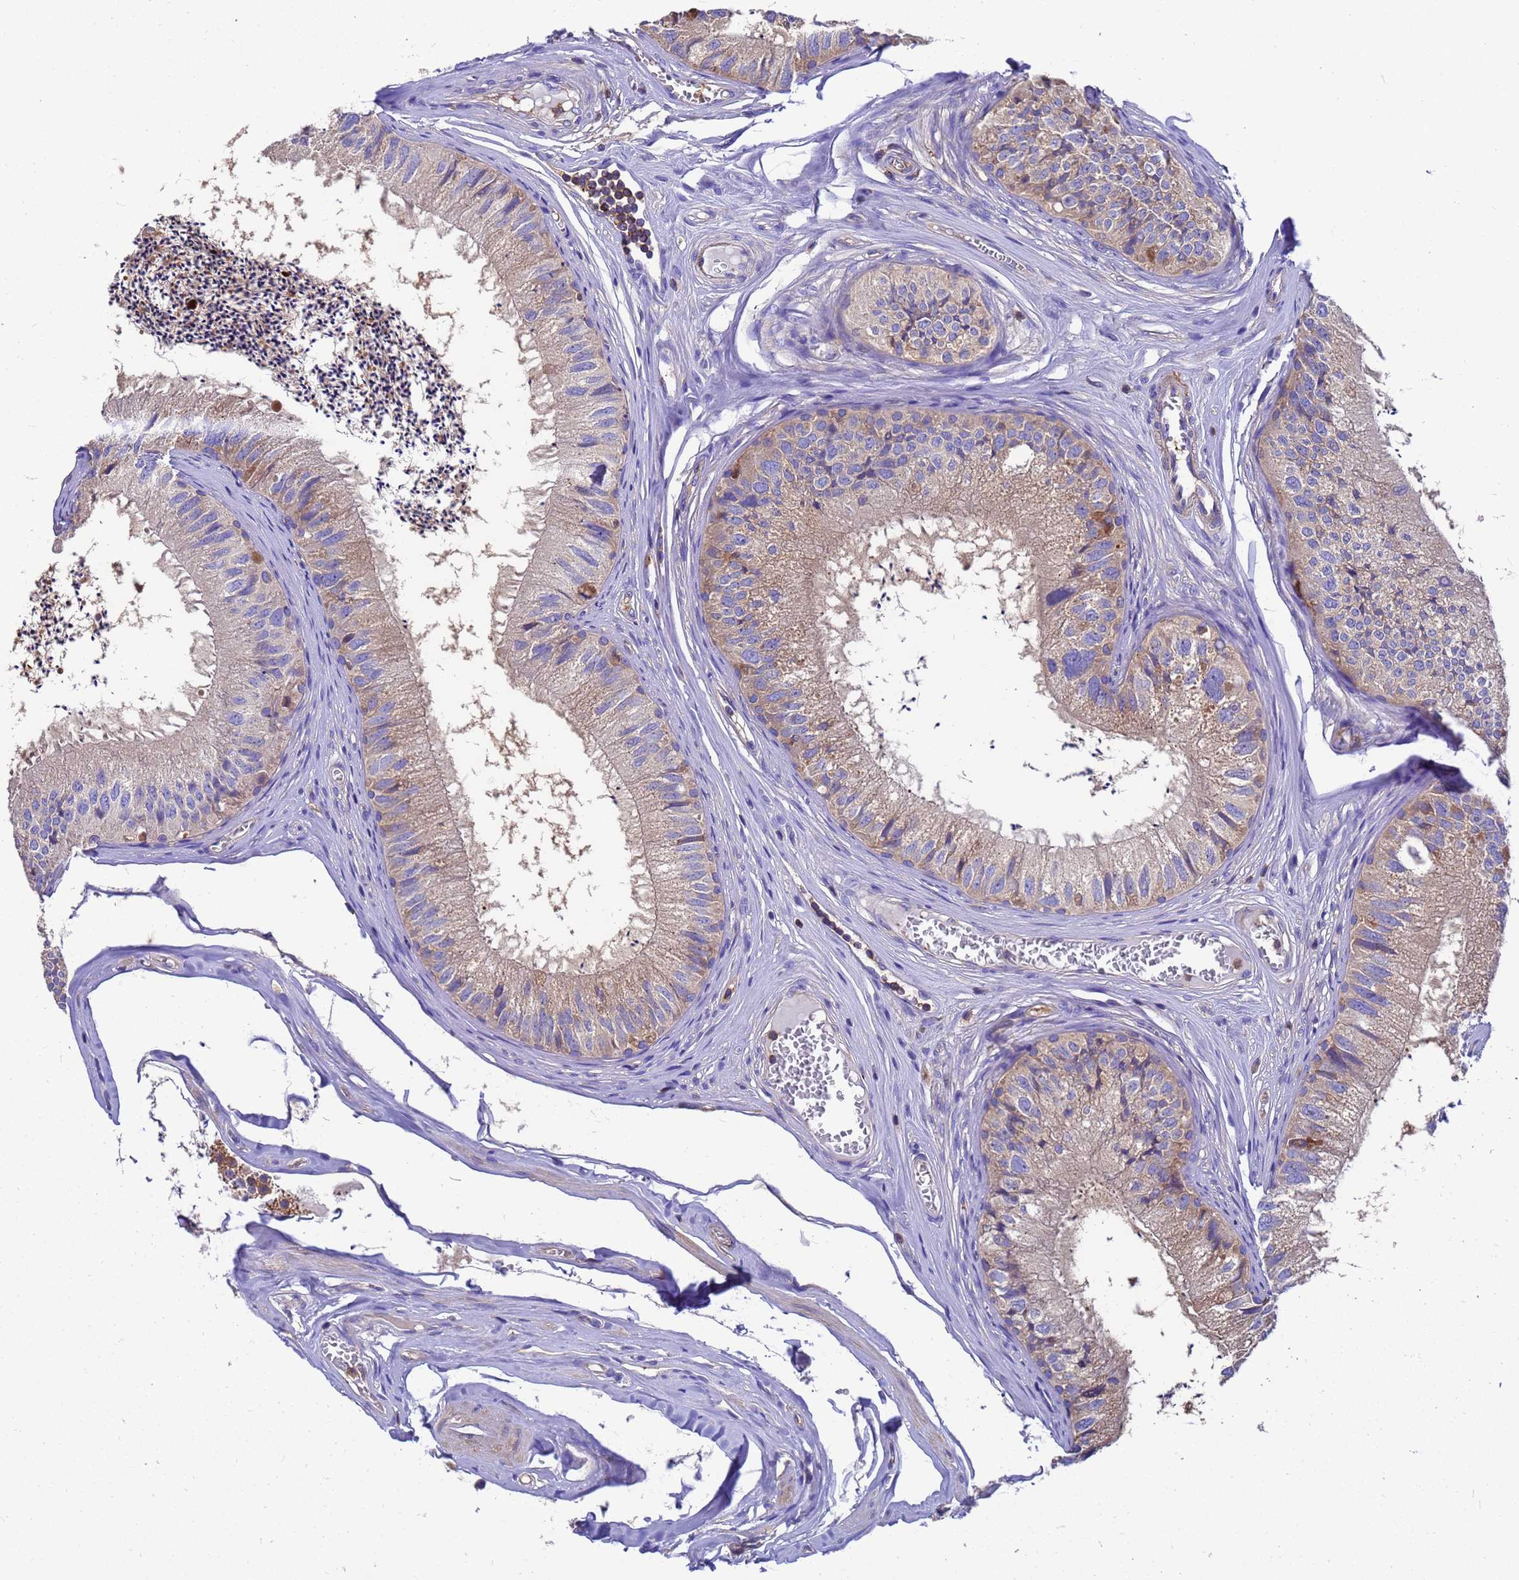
{"staining": {"intensity": "weak", "quantity": "25%-75%", "location": "cytoplasmic/membranous"}, "tissue": "epididymis", "cell_type": "Glandular cells", "image_type": "normal", "snomed": [{"axis": "morphology", "description": "Normal tissue, NOS"}, {"axis": "topography", "description": "Epididymis"}], "caption": "Epididymis was stained to show a protein in brown. There is low levels of weak cytoplasmic/membranous staining in approximately 25%-75% of glandular cells.", "gene": "ZNF235", "patient": {"sex": "male", "age": 79}}